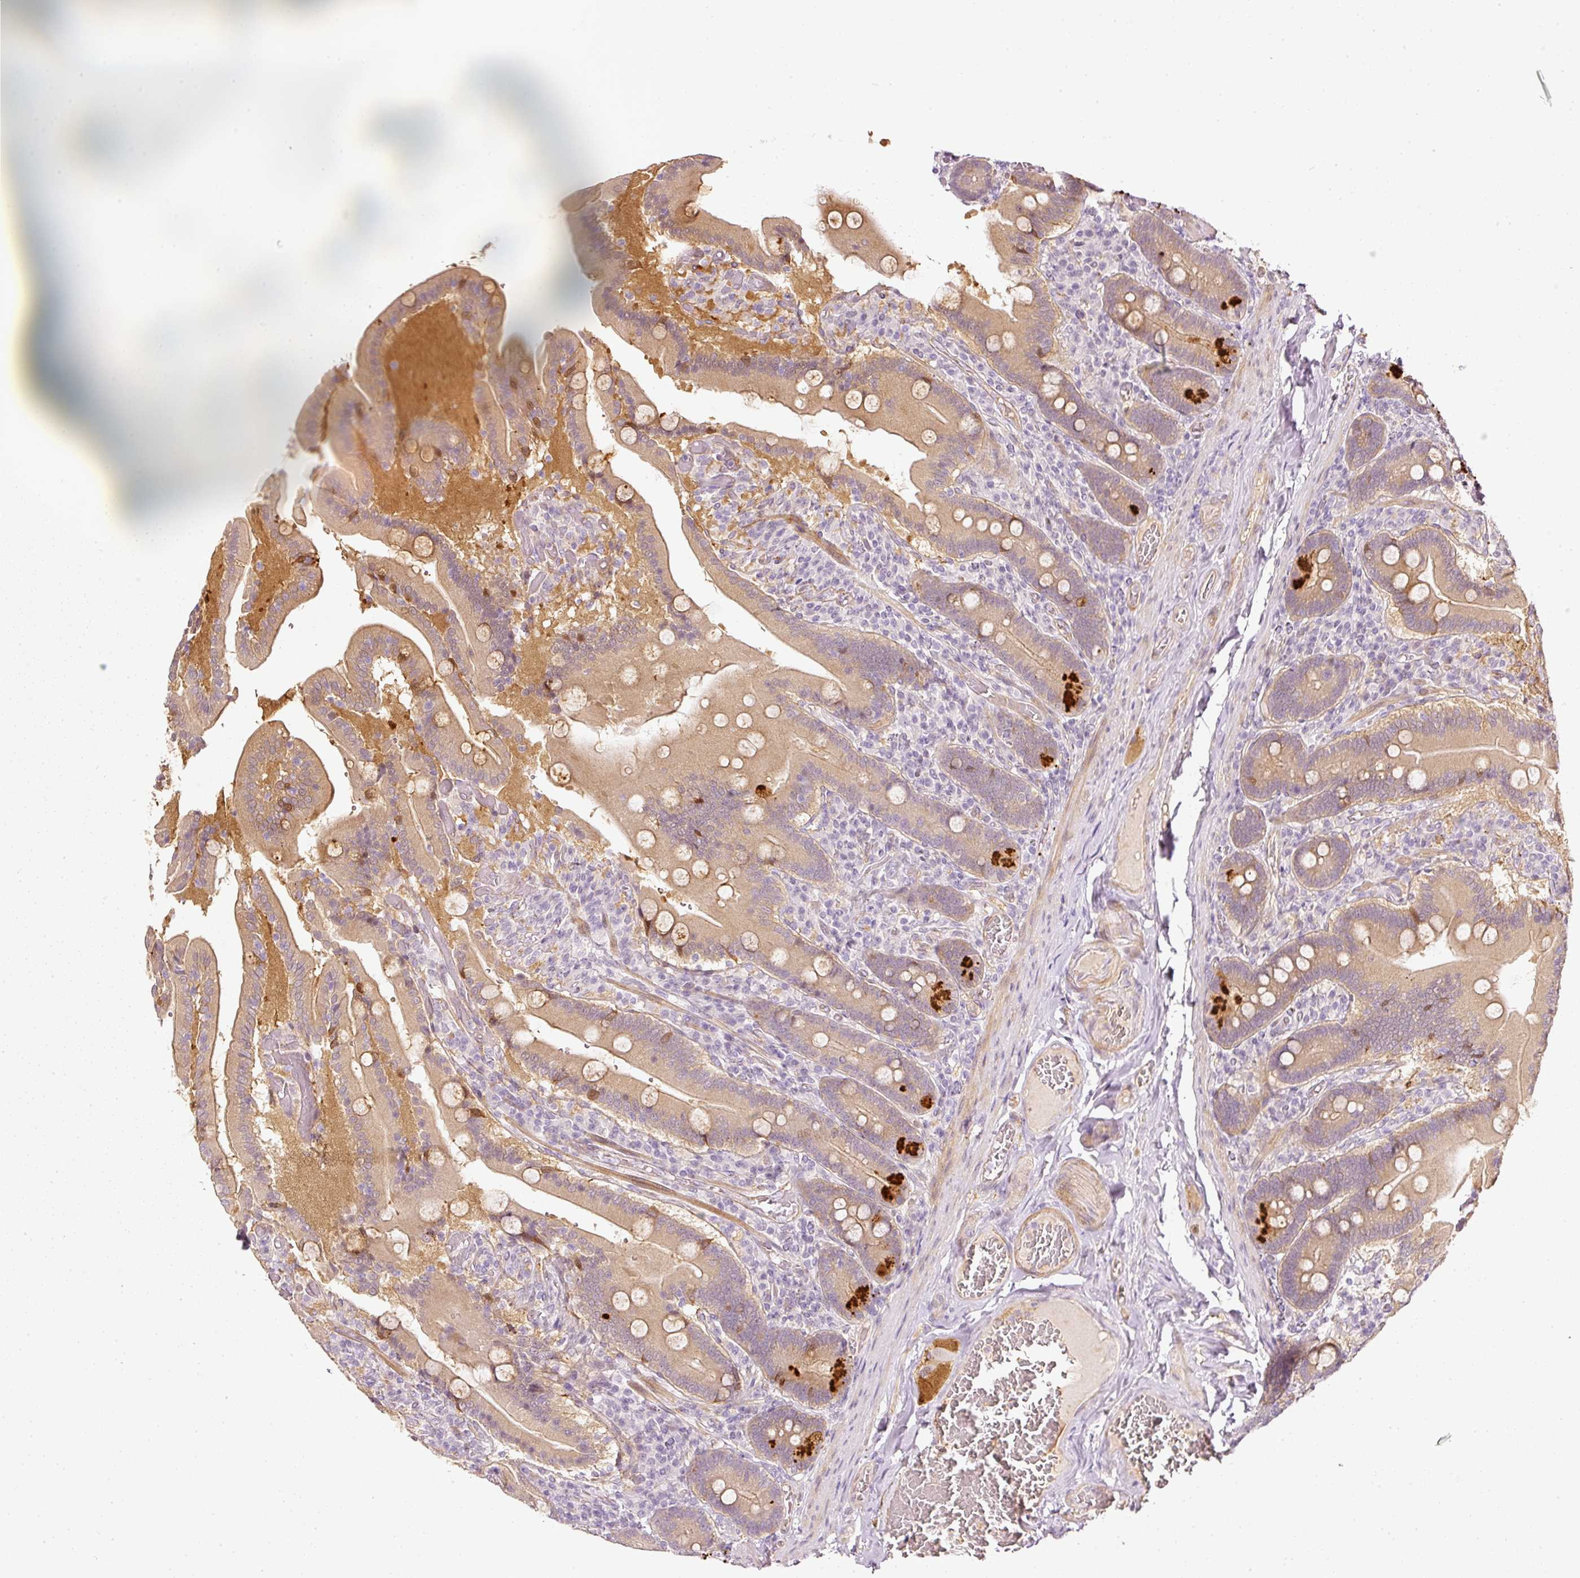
{"staining": {"intensity": "moderate", "quantity": ">75%", "location": "cytoplasmic/membranous"}, "tissue": "duodenum", "cell_type": "Glandular cells", "image_type": "normal", "snomed": [{"axis": "morphology", "description": "Normal tissue, NOS"}, {"axis": "topography", "description": "Duodenum"}], "caption": "High-magnification brightfield microscopy of benign duodenum stained with DAB (brown) and counterstained with hematoxylin (blue). glandular cells exhibit moderate cytoplasmic/membranous positivity is seen in about>75% of cells.", "gene": "TOGARAM1", "patient": {"sex": "female", "age": 62}}